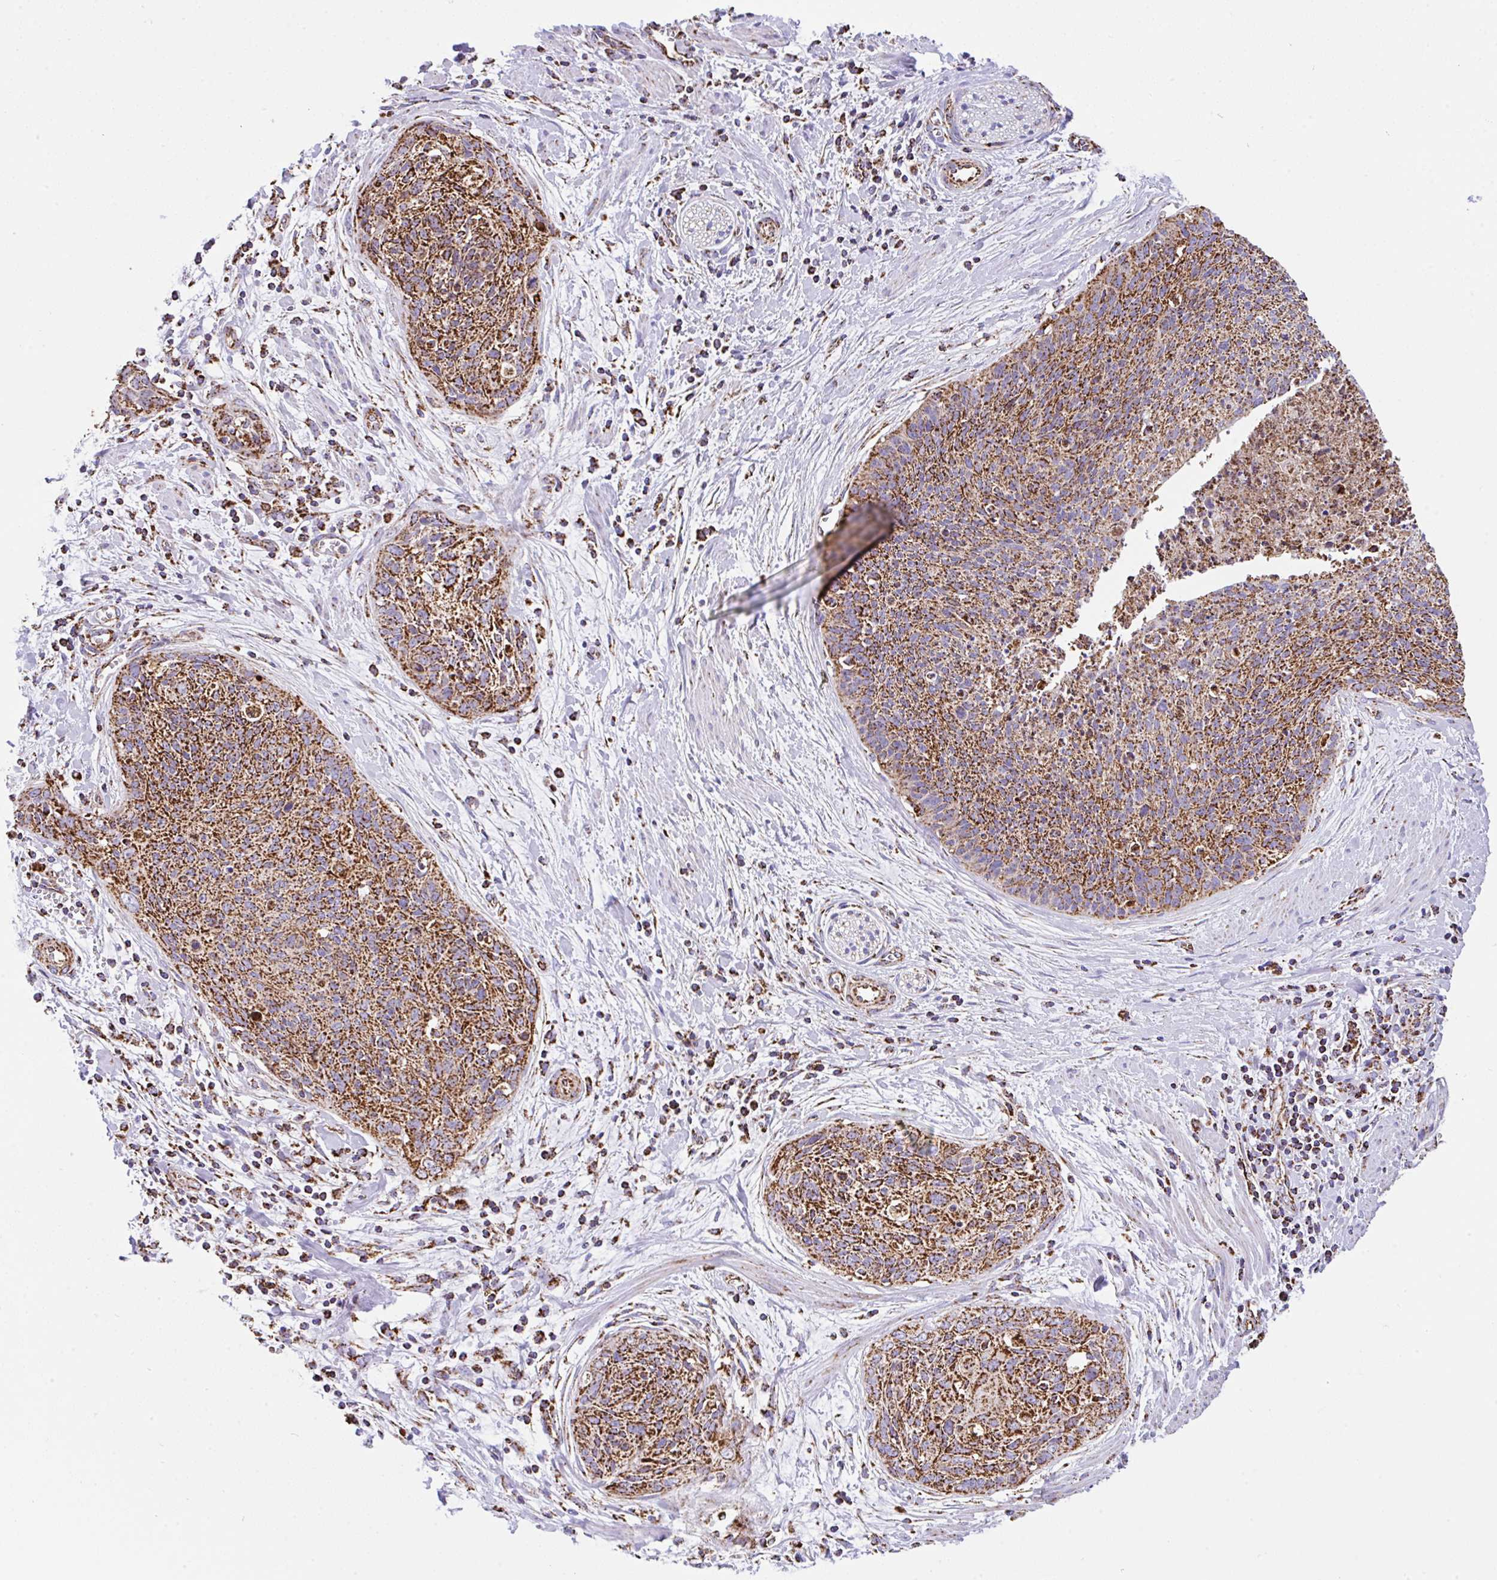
{"staining": {"intensity": "strong", "quantity": ">75%", "location": "cytoplasmic/membranous"}, "tissue": "cervical cancer", "cell_type": "Tumor cells", "image_type": "cancer", "snomed": [{"axis": "morphology", "description": "Squamous cell carcinoma, NOS"}, {"axis": "topography", "description": "Cervix"}], "caption": "Strong cytoplasmic/membranous staining for a protein is seen in approximately >75% of tumor cells of cervical cancer using IHC.", "gene": "ANKRD33B", "patient": {"sex": "female", "age": 55}}